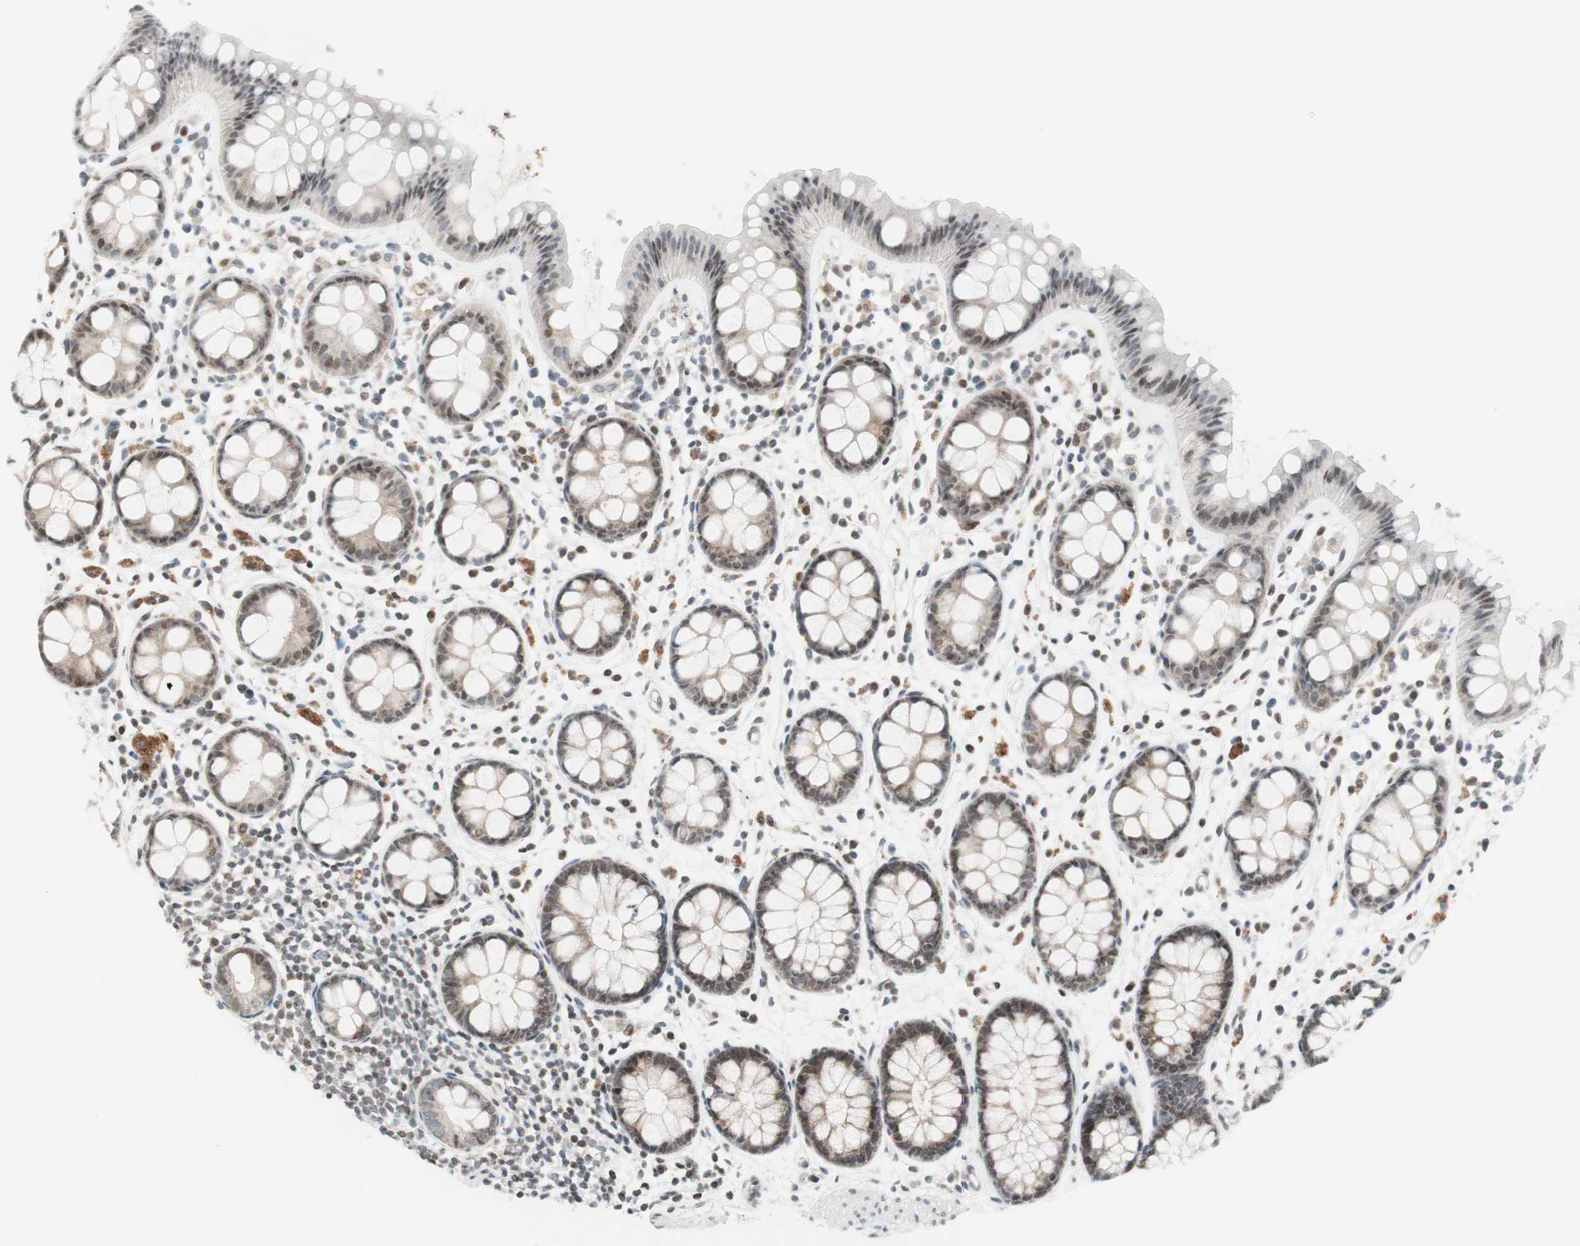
{"staining": {"intensity": "moderate", "quantity": ">75%", "location": "cytoplasmic/membranous,nuclear"}, "tissue": "rectum", "cell_type": "Glandular cells", "image_type": "normal", "snomed": [{"axis": "morphology", "description": "Normal tissue, NOS"}, {"axis": "topography", "description": "Rectum"}], "caption": "Immunohistochemistry (IHC) (DAB) staining of benign rectum reveals moderate cytoplasmic/membranous,nuclear protein staining in about >75% of glandular cells.", "gene": "TPT1", "patient": {"sex": "female", "age": 66}}